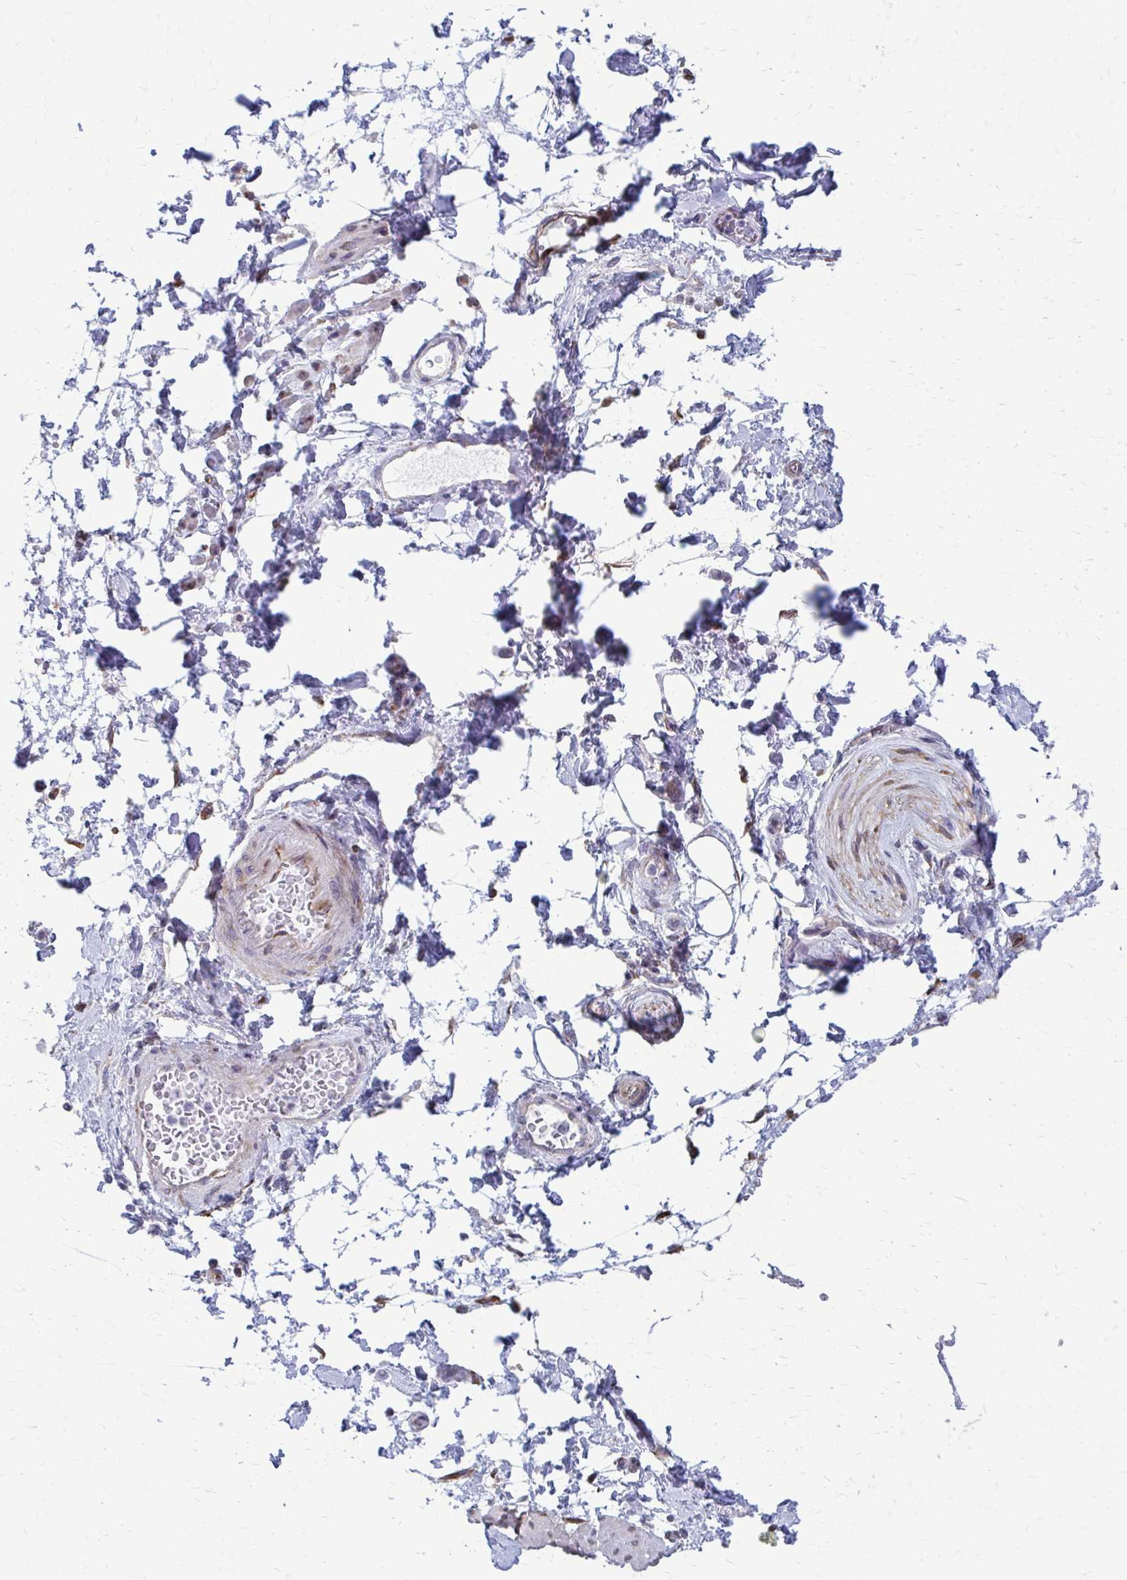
{"staining": {"intensity": "negative", "quantity": "none", "location": "none"}, "tissue": "adipose tissue", "cell_type": "Adipocytes", "image_type": "normal", "snomed": [{"axis": "morphology", "description": "Normal tissue, NOS"}, {"axis": "topography", "description": "Urinary bladder"}, {"axis": "topography", "description": "Peripheral nerve tissue"}], "caption": "Immunohistochemistry (IHC) photomicrograph of unremarkable adipose tissue: human adipose tissue stained with DAB (3,3'-diaminobenzidine) shows no significant protein positivity in adipocytes.", "gene": "DEPP1", "patient": {"sex": "female", "age": 60}}